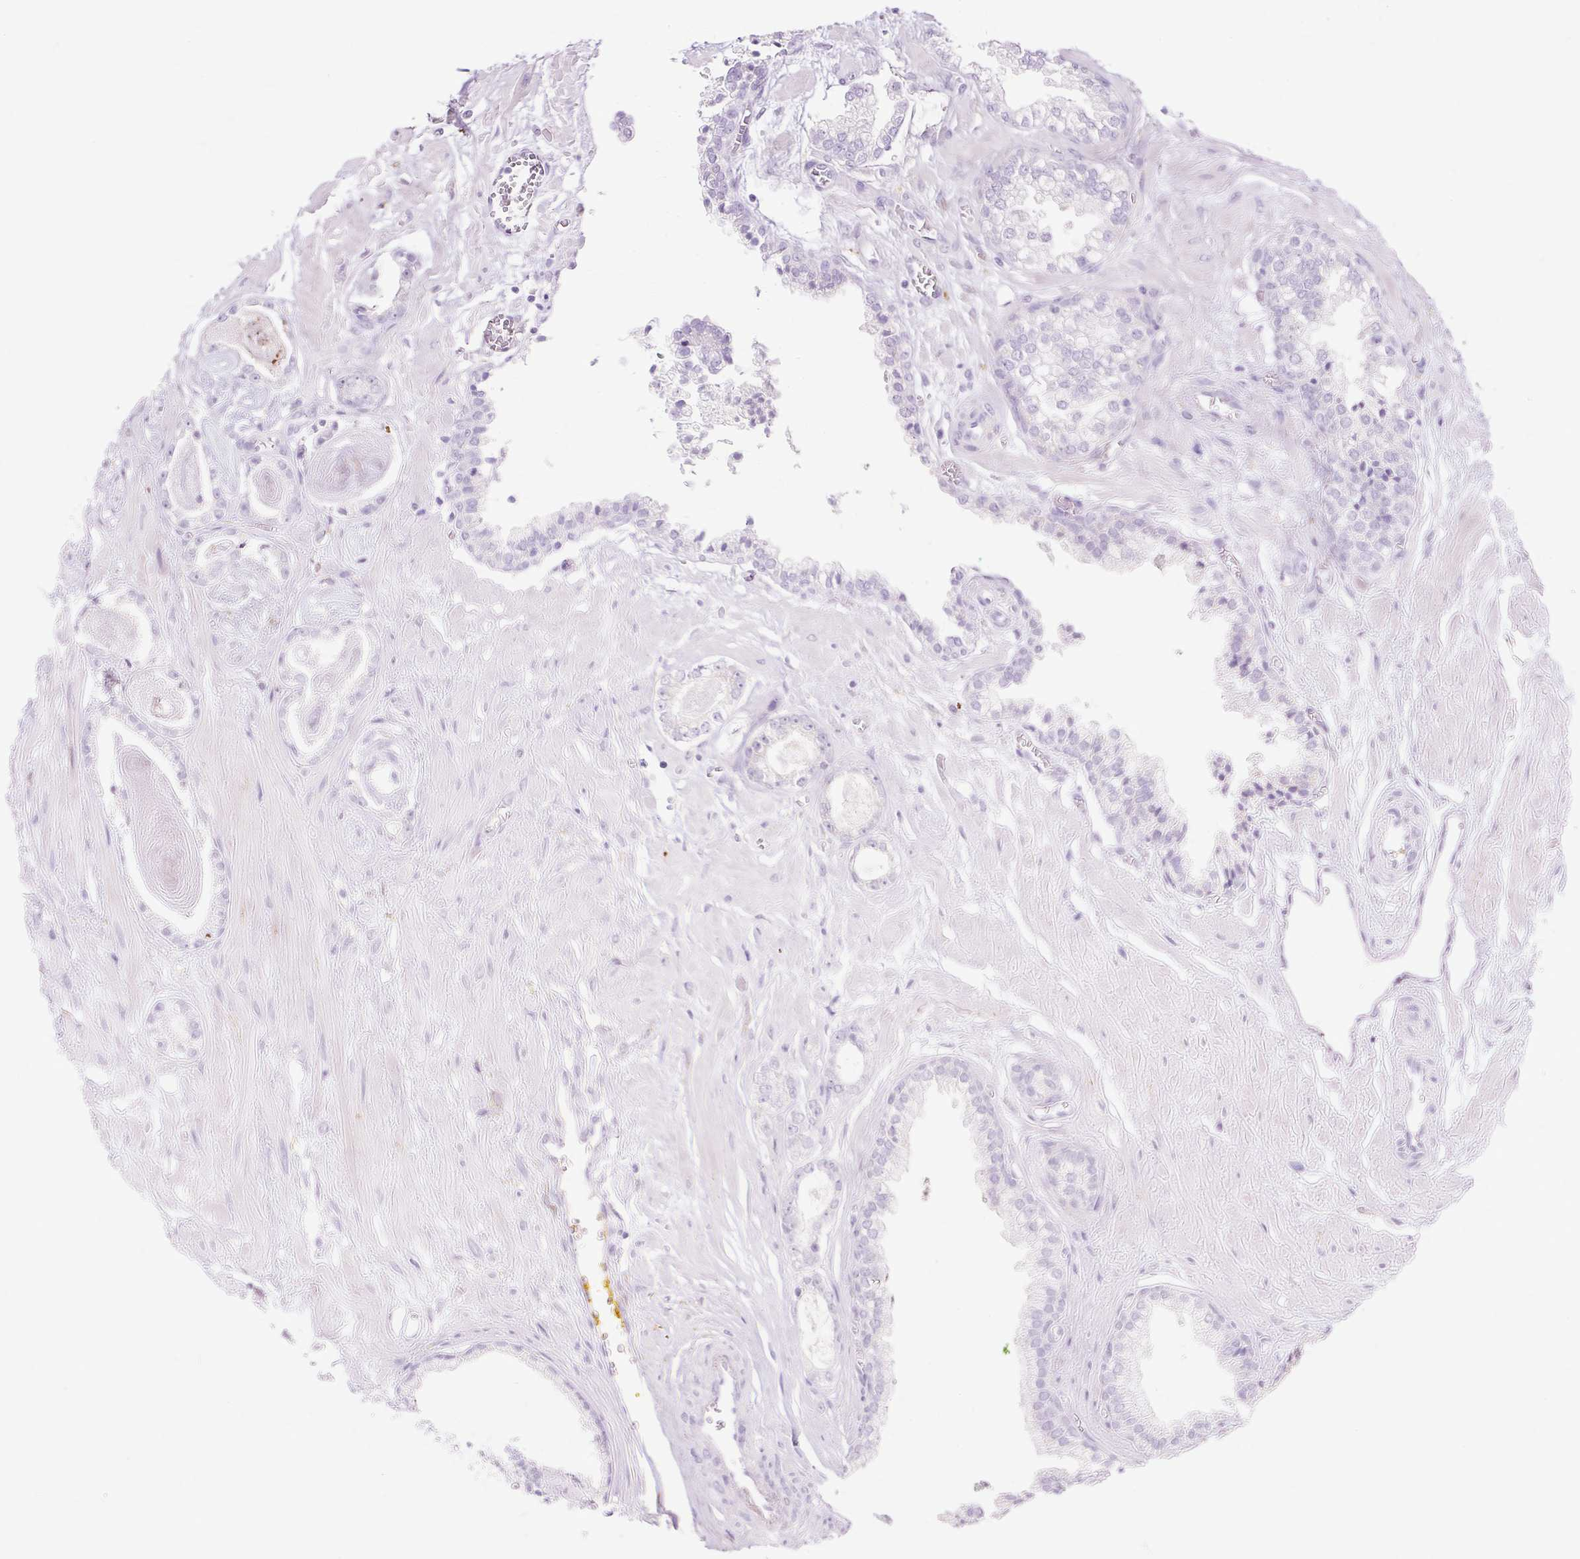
{"staining": {"intensity": "negative", "quantity": "none", "location": "none"}, "tissue": "prostate cancer", "cell_type": "Tumor cells", "image_type": "cancer", "snomed": [{"axis": "morphology", "description": "Adenocarcinoma, Low grade"}, {"axis": "topography", "description": "Prostate"}], "caption": "High magnification brightfield microscopy of low-grade adenocarcinoma (prostate) stained with DAB (brown) and counterstained with hematoxylin (blue): tumor cells show no significant staining.", "gene": "HSD11B1", "patient": {"sex": "male", "age": 60}}